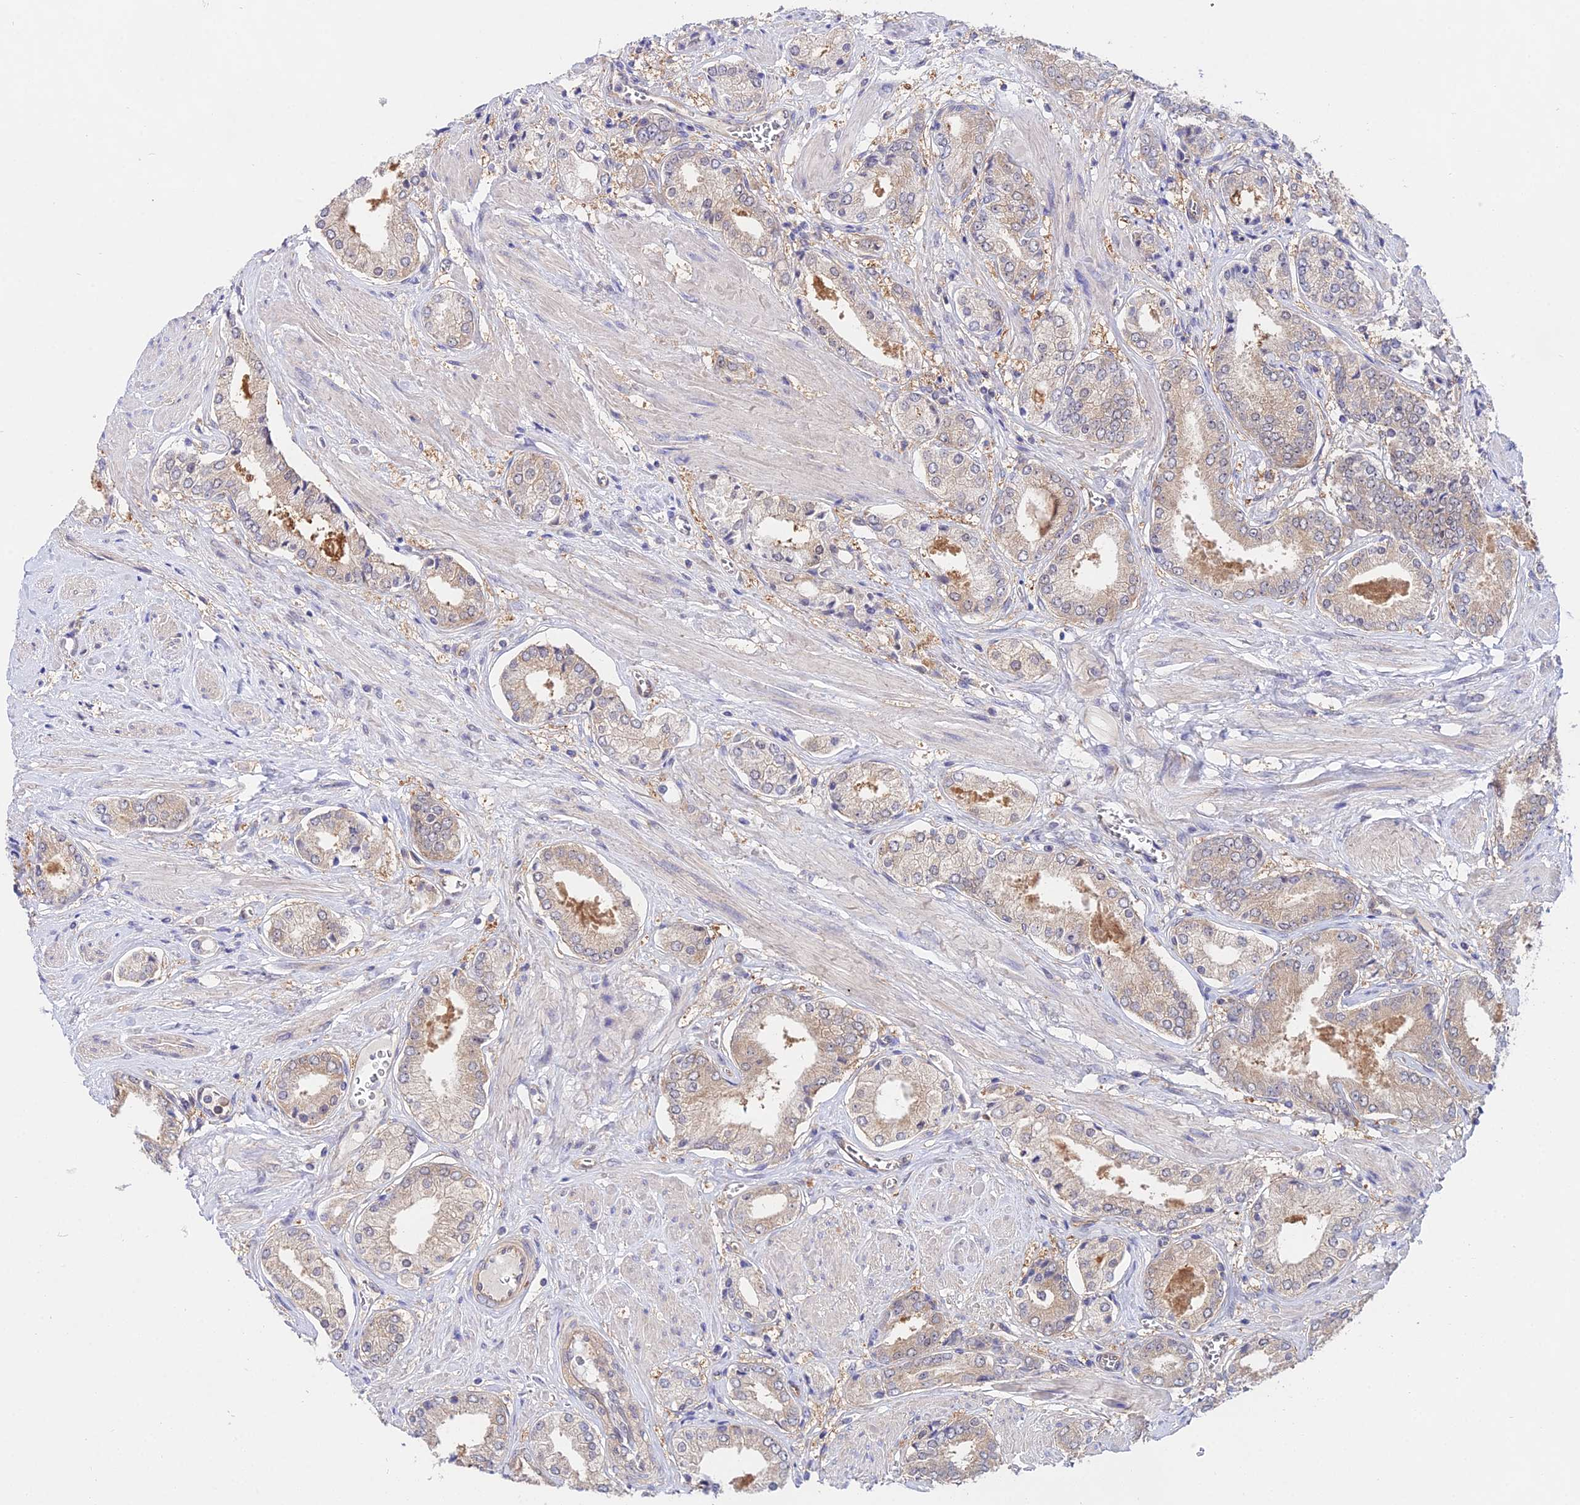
{"staining": {"intensity": "weak", "quantity": "25%-75%", "location": "cytoplasmic/membranous"}, "tissue": "prostate cancer", "cell_type": "Tumor cells", "image_type": "cancer", "snomed": [{"axis": "morphology", "description": "Adenocarcinoma, High grade"}, {"axis": "topography", "description": "Prostate and seminal vesicle, NOS"}], "caption": "High-power microscopy captured an immunohistochemistry (IHC) image of high-grade adenocarcinoma (prostate), revealing weak cytoplasmic/membranous positivity in approximately 25%-75% of tumor cells.", "gene": "PPP2R2C", "patient": {"sex": "male", "age": 64}}